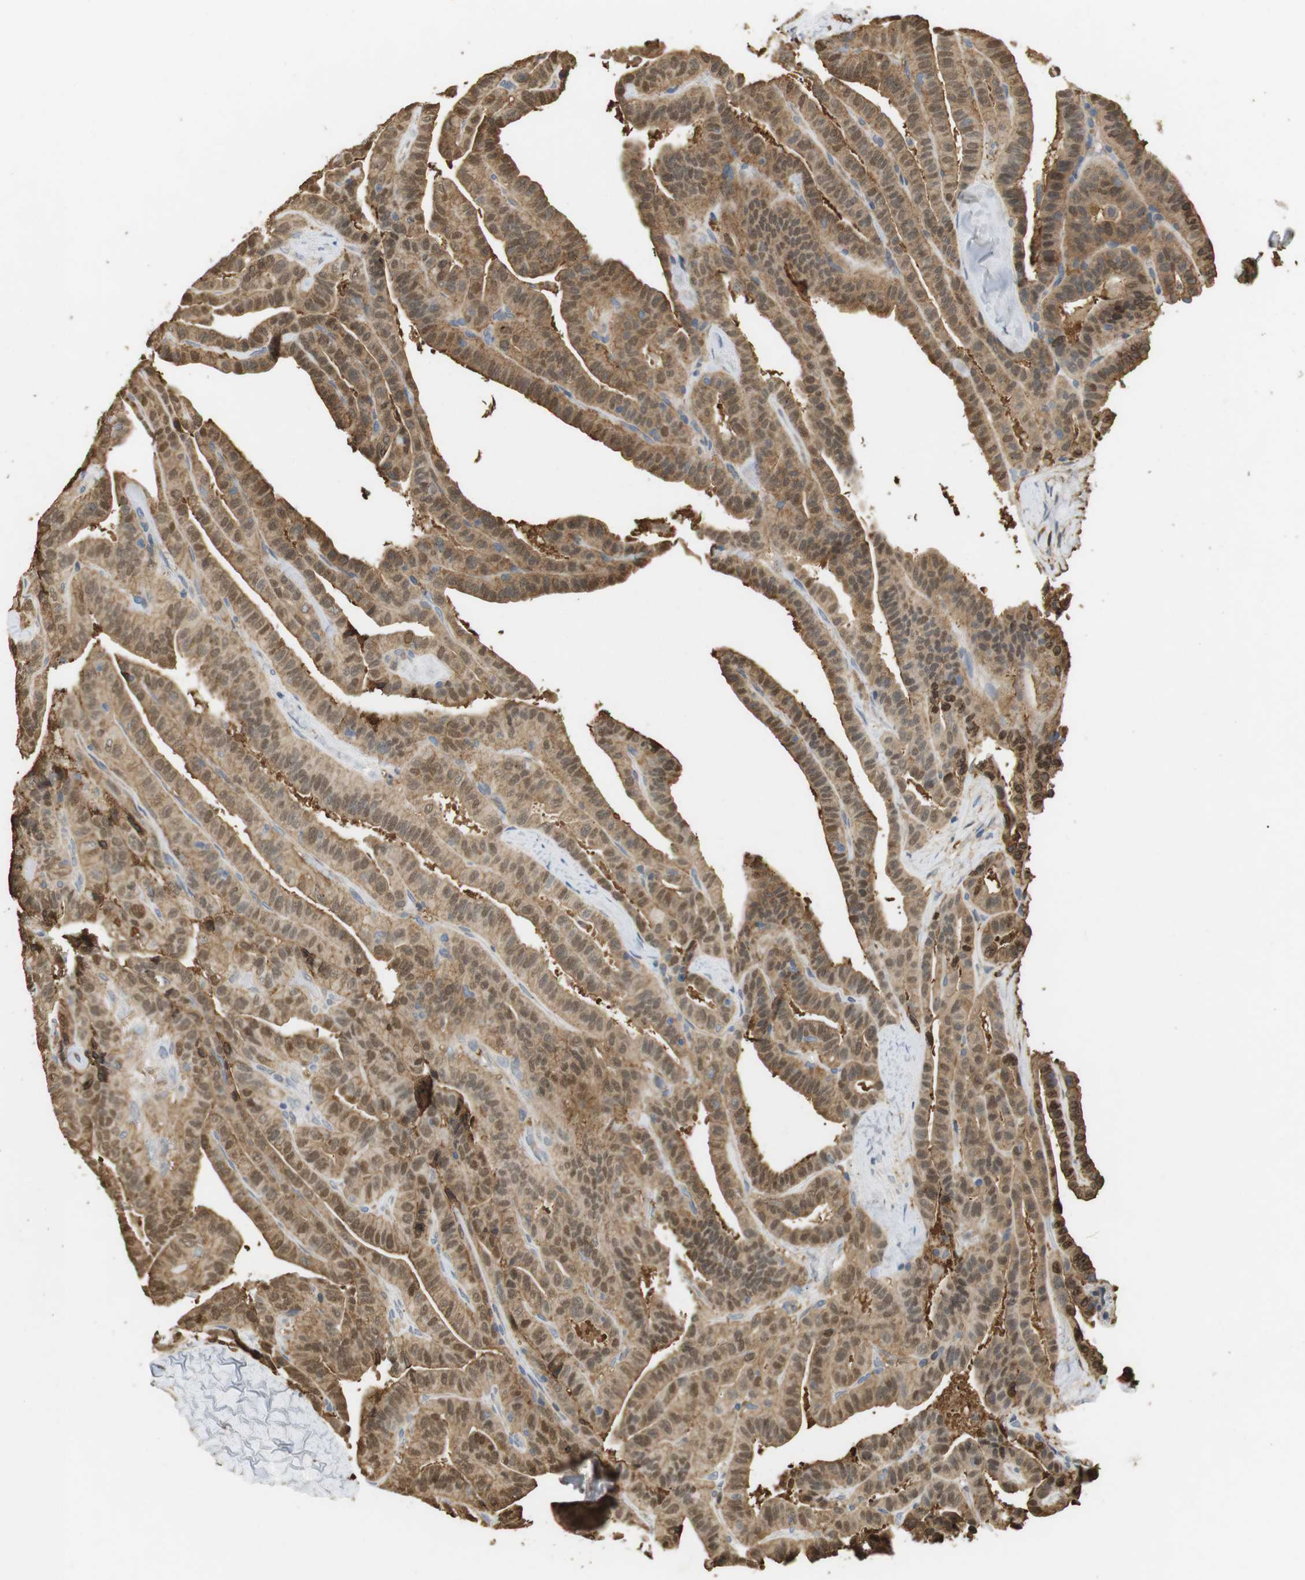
{"staining": {"intensity": "moderate", "quantity": ">75%", "location": "cytoplasmic/membranous,nuclear"}, "tissue": "thyroid cancer", "cell_type": "Tumor cells", "image_type": "cancer", "snomed": [{"axis": "morphology", "description": "Papillary adenocarcinoma, NOS"}, {"axis": "topography", "description": "Thyroid gland"}], "caption": "Immunohistochemistry of thyroid cancer demonstrates medium levels of moderate cytoplasmic/membranous and nuclear staining in approximately >75% of tumor cells.", "gene": "P2RY1", "patient": {"sex": "male", "age": 77}}